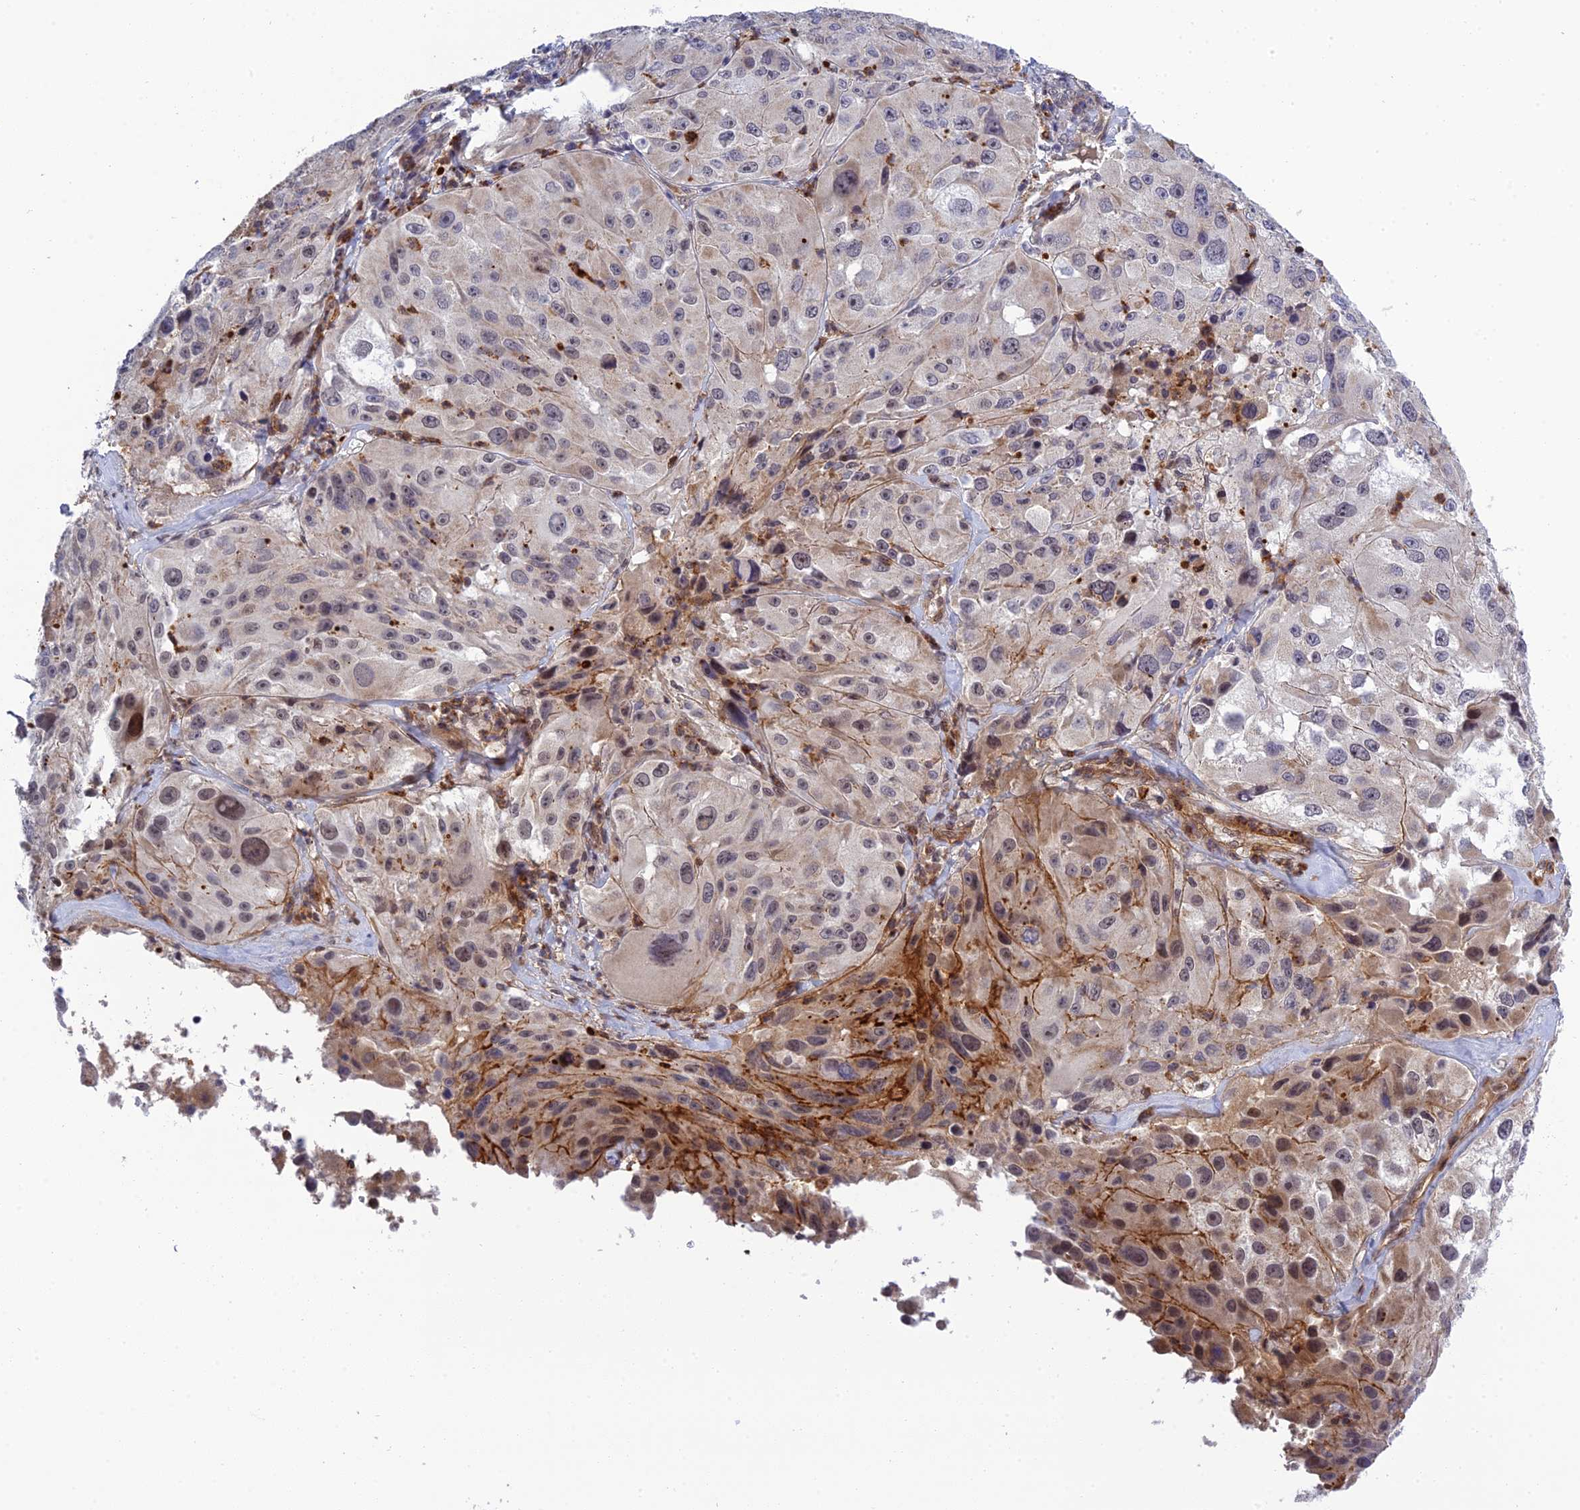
{"staining": {"intensity": "weak", "quantity": "25%-75%", "location": "cytoplasmic/membranous,nuclear"}, "tissue": "melanoma", "cell_type": "Tumor cells", "image_type": "cancer", "snomed": [{"axis": "morphology", "description": "Malignant melanoma, Metastatic site"}, {"axis": "topography", "description": "Lymph node"}], "caption": "Weak cytoplasmic/membranous and nuclear expression for a protein is identified in approximately 25%-75% of tumor cells of malignant melanoma (metastatic site) using immunohistochemistry.", "gene": "REXO1", "patient": {"sex": "male", "age": 62}}